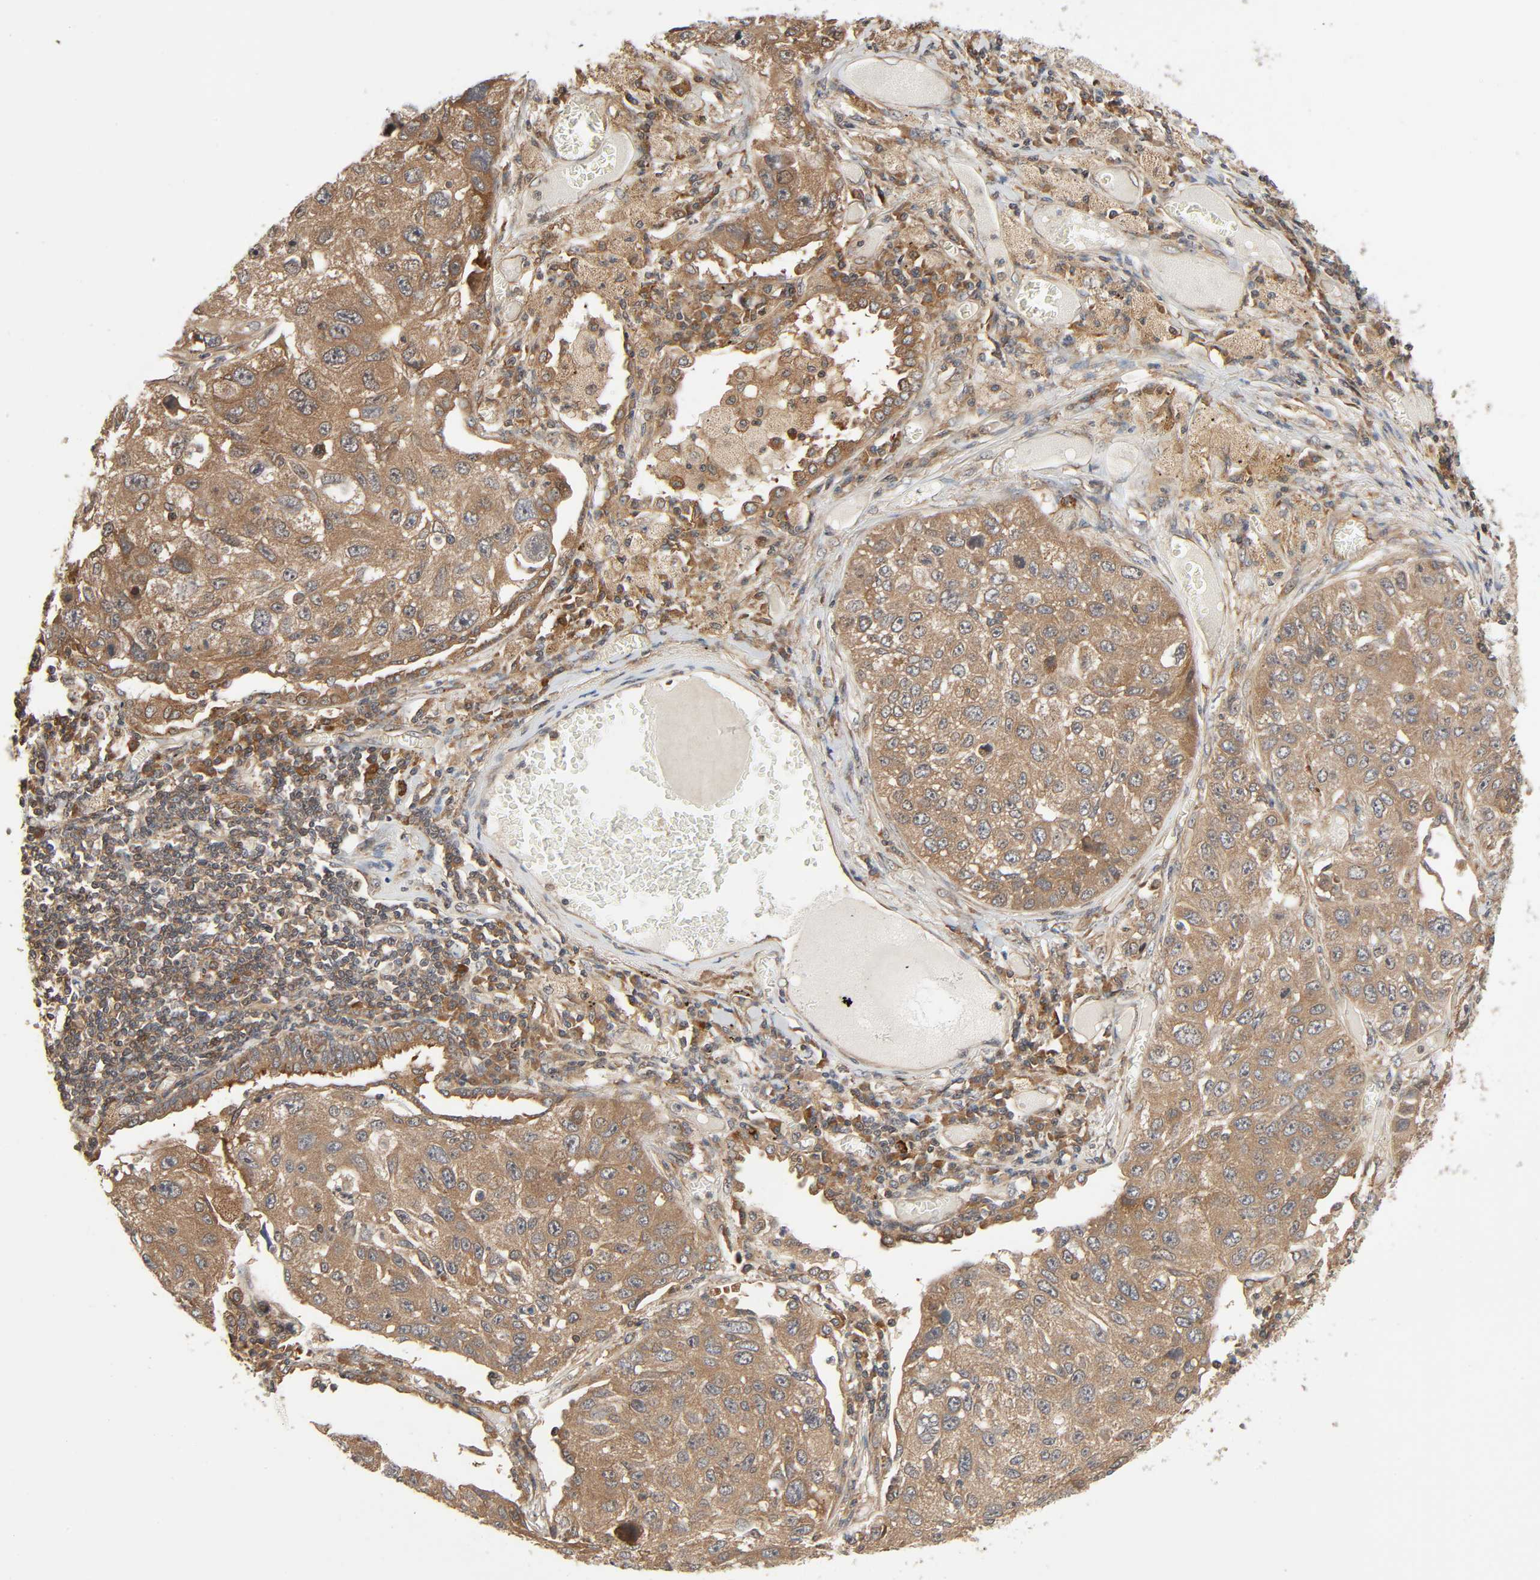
{"staining": {"intensity": "moderate", "quantity": ">75%", "location": "cytoplasmic/membranous"}, "tissue": "lung cancer", "cell_type": "Tumor cells", "image_type": "cancer", "snomed": [{"axis": "morphology", "description": "Squamous cell carcinoma, NOS"}, {"axis": "topography", "description": "Lung"}], "caption": "Immunohistochemical staining of lung cancer exhibits medium levels of moderate cytoplasmic/membranous protein expression in approximately >75% of tumor cells.", "gene": "PPP2R1B", "patient": {"sex": "male", "age": 71}}